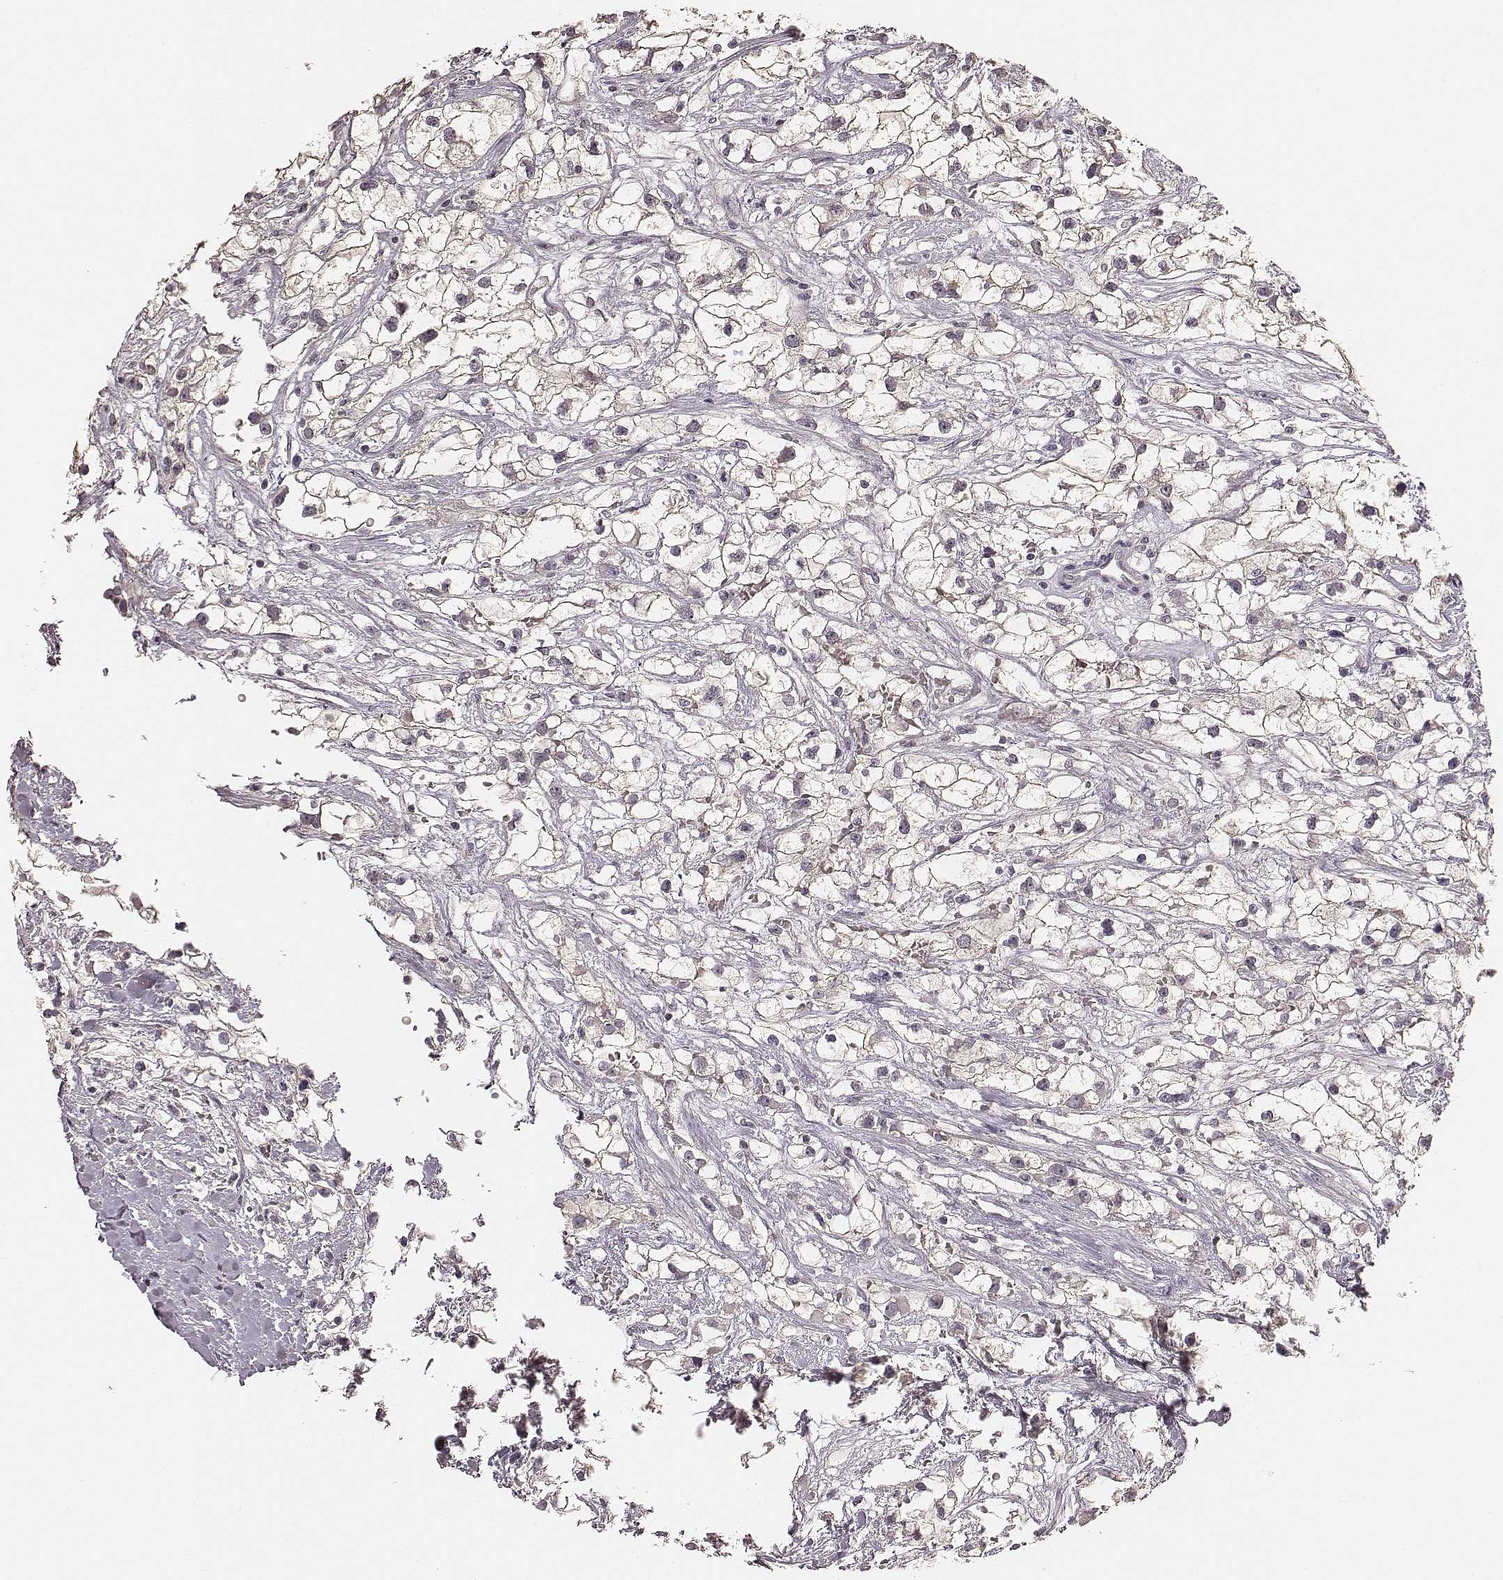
{"staining": {"intensity": "weak", "quantity": ">75%", "location": "cytoplasmic/membranous"}, "tissue": "renal cancer", "cell_type": "Tumor cells", "image_type": "cancer", "snomed": [{"axis": "morphology", "description": "Adenocarcinoma, NOS"}, {"axis": "topography", "description": "Kidney"}], "caption": "The immunohistochemical stain highlights weak cytoplasmic/membranous staining in tumor cells of adenocarcinoma (renal) tissue.", "gene": "LY6K", "patient": {"sex": "male", "age": 59}}